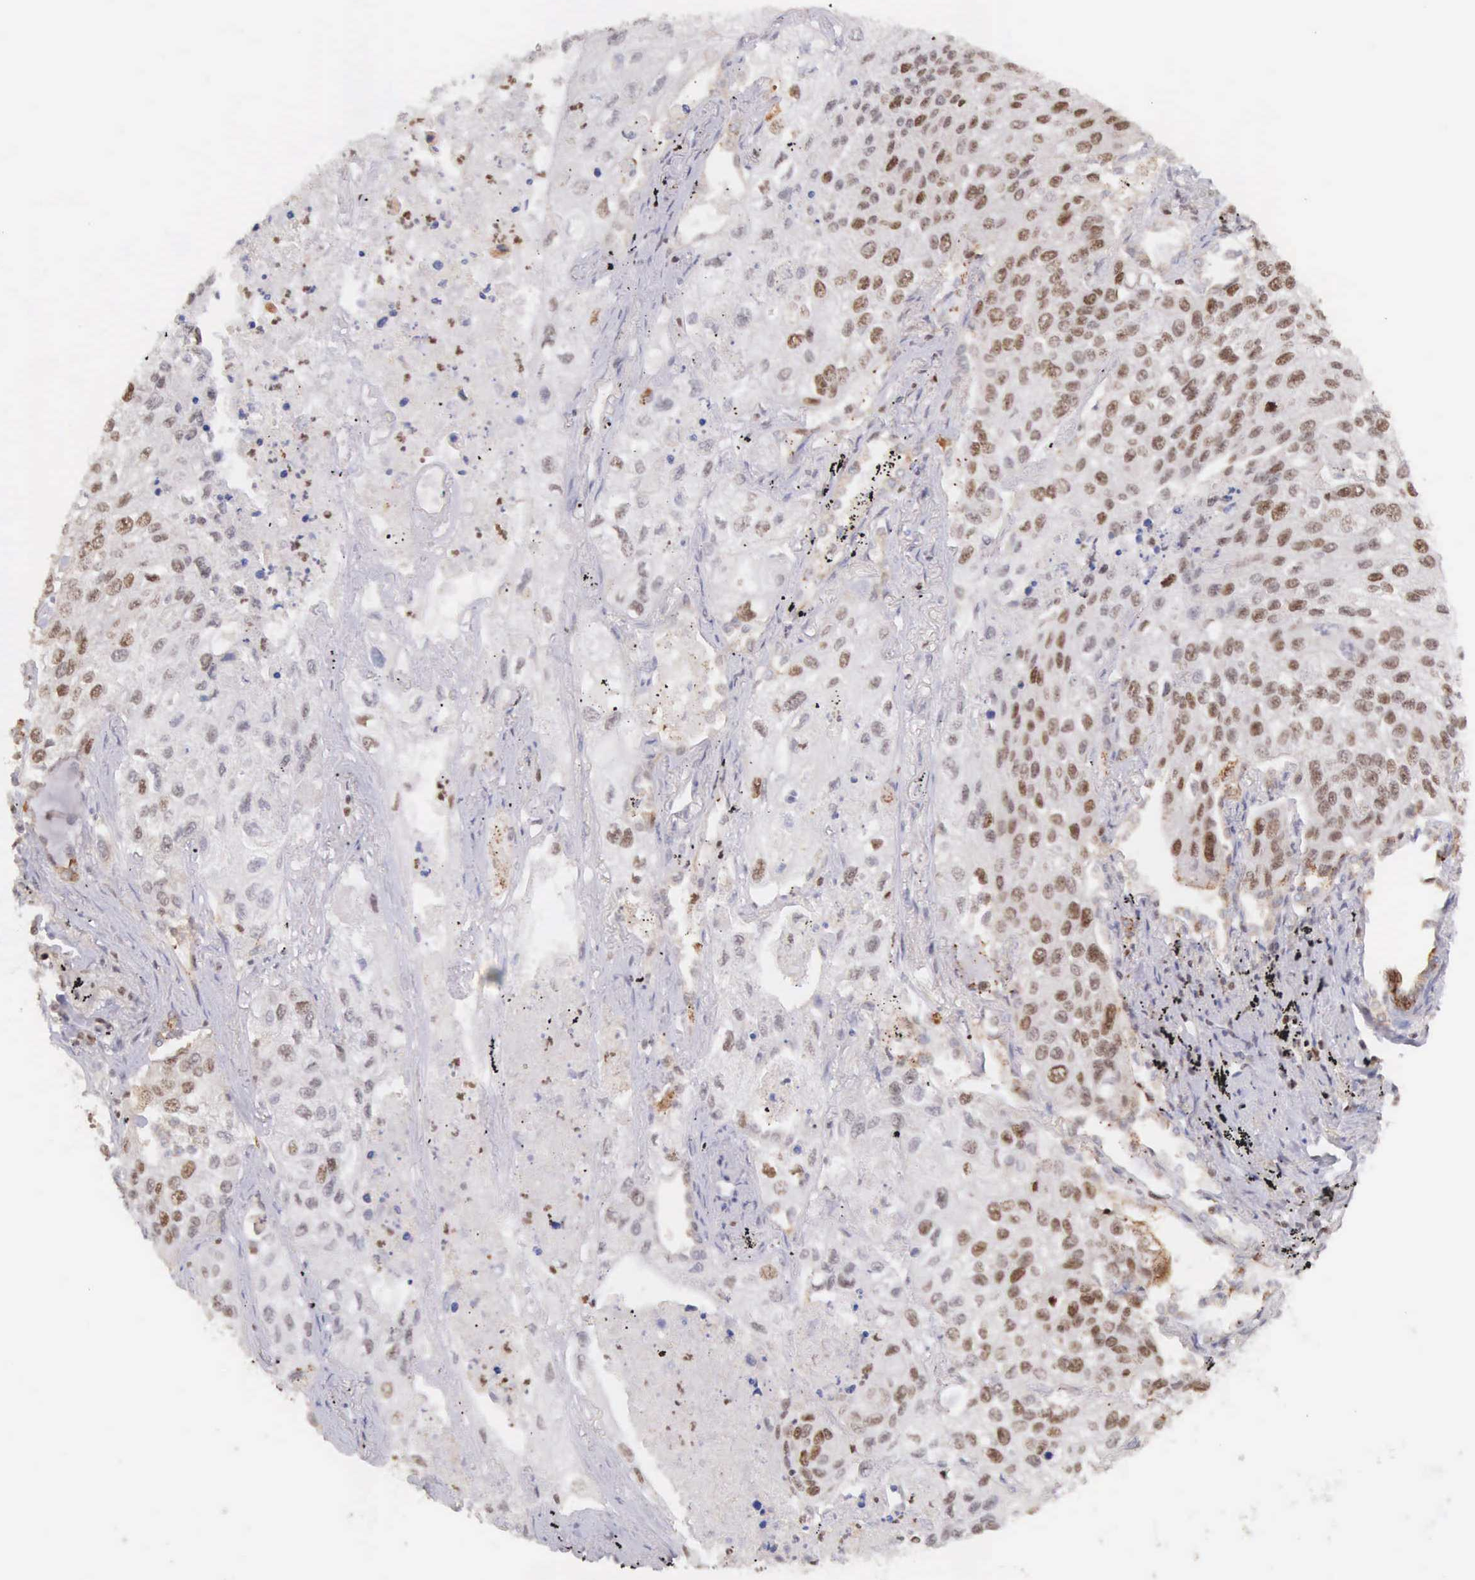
{"staining": {"intensity": "moderate", "quantity": ">75%", "location": "nuclear"}, "tissue": "lung cancer", "cell_type": "Tumor cells", "image_type": "cancer", "snomed": [{"axis": "morphology", "description": "Squamous cell carcinoma, NOS"}, {"axis": "topography", "description": "Lung"}], "caption": "Lung cancer stained with a protein marker exhibits moderate staining in tumor cells.", "gene": "VRK1", "patient": {"sex": "male", "age": 75}}